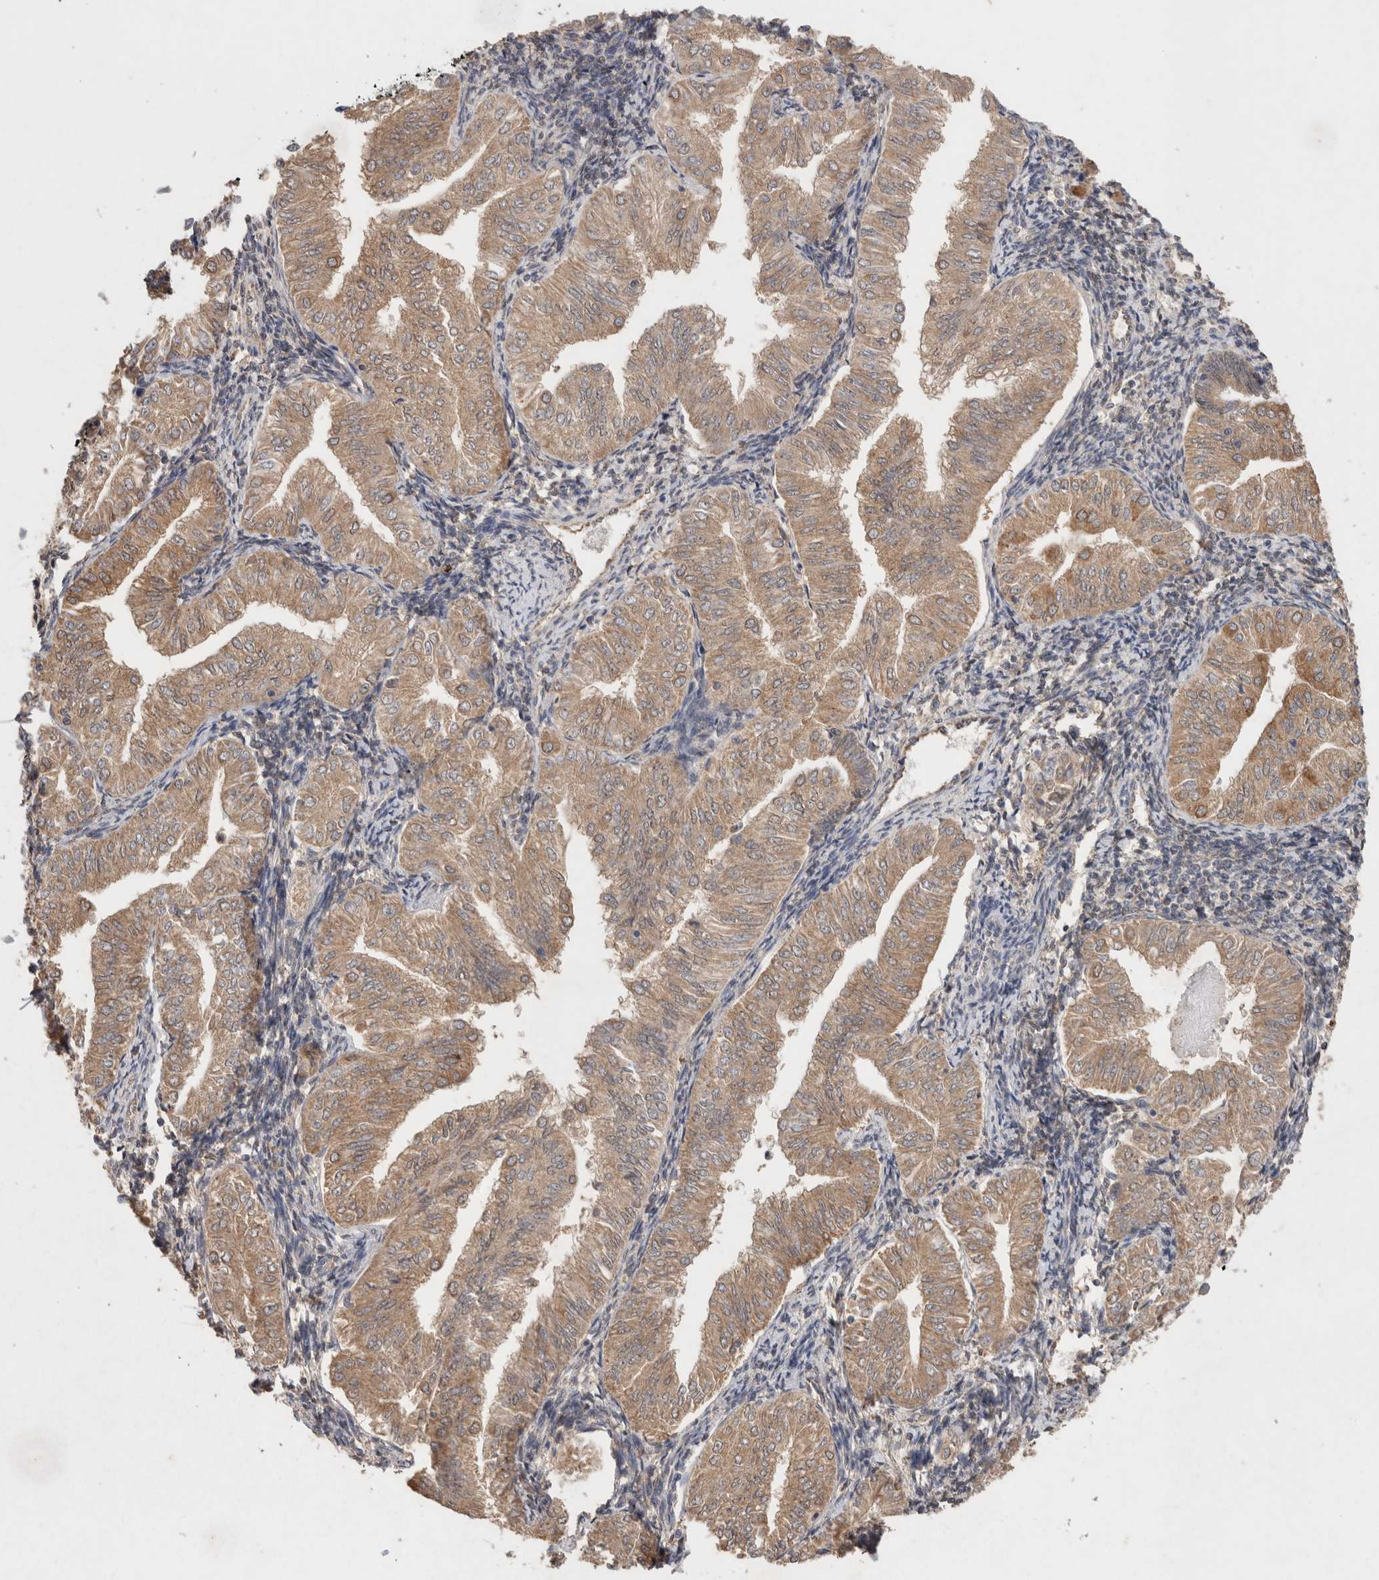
{"staining": {"intensity": "moderate", "quantity": ">75%", "location": "cytoplasmic/membranous"}, "tissue": "endometrial cancer", "cell_type": "Tumor cells", "image_type": "cancer", "snomed": [{"axis": "morphology", "description": "Normal tissue, NOS"}, {"axis": "morphology", "description": "Adenocarcinoma, NOS"}, {"axis": "topography", "description": "Endometrium"}], "caption": "Endometrial cancer was stained to show a protein in brown. There is medium levels of moderate cytoplasmic/membranous positivity in about >75% of tumor cells.", "gene": "RAB14", "patient": {"sex": "female", "age": 53}}